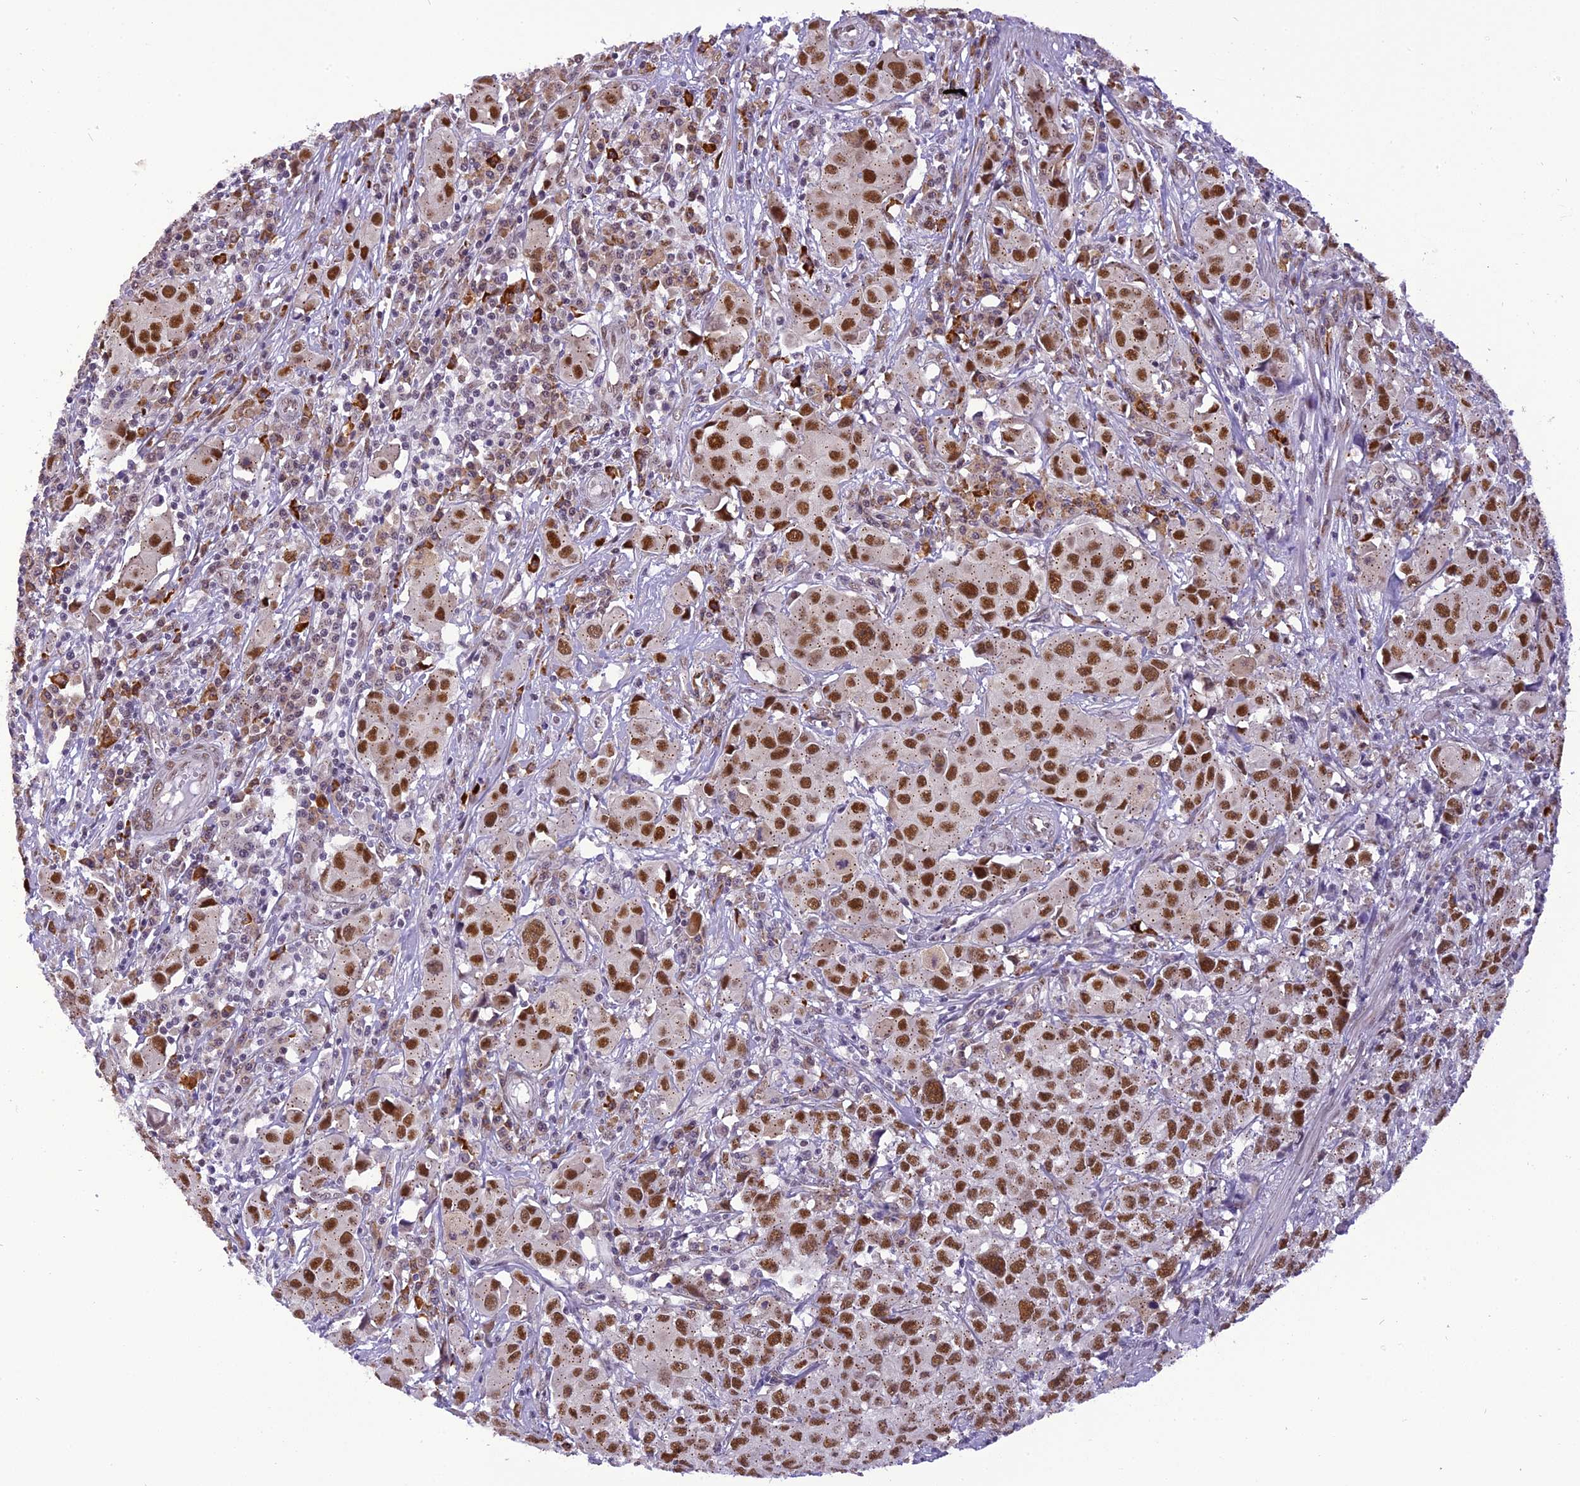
{"staining": {"intensity": "strong", "quantity": ">75%", "location": "nuclear"}, "tissue": "urothelial cancer", "cell_type": "Tumor cells", "image_type": "cancer", "snomed": [{"axis": "morphology", "description": "Urothelial carcinoma, High grade"}, {"axis": "topography", "description": "Urinary bladder"}], "caption": "Brown immunohistochemical staining in urothelial carcinoma (high-grade) exhibits strong nuclear expression in about >75% of tumor cells.", "gene": "IRF2BP1", "patient": {"sex": "female", "age": 75}}